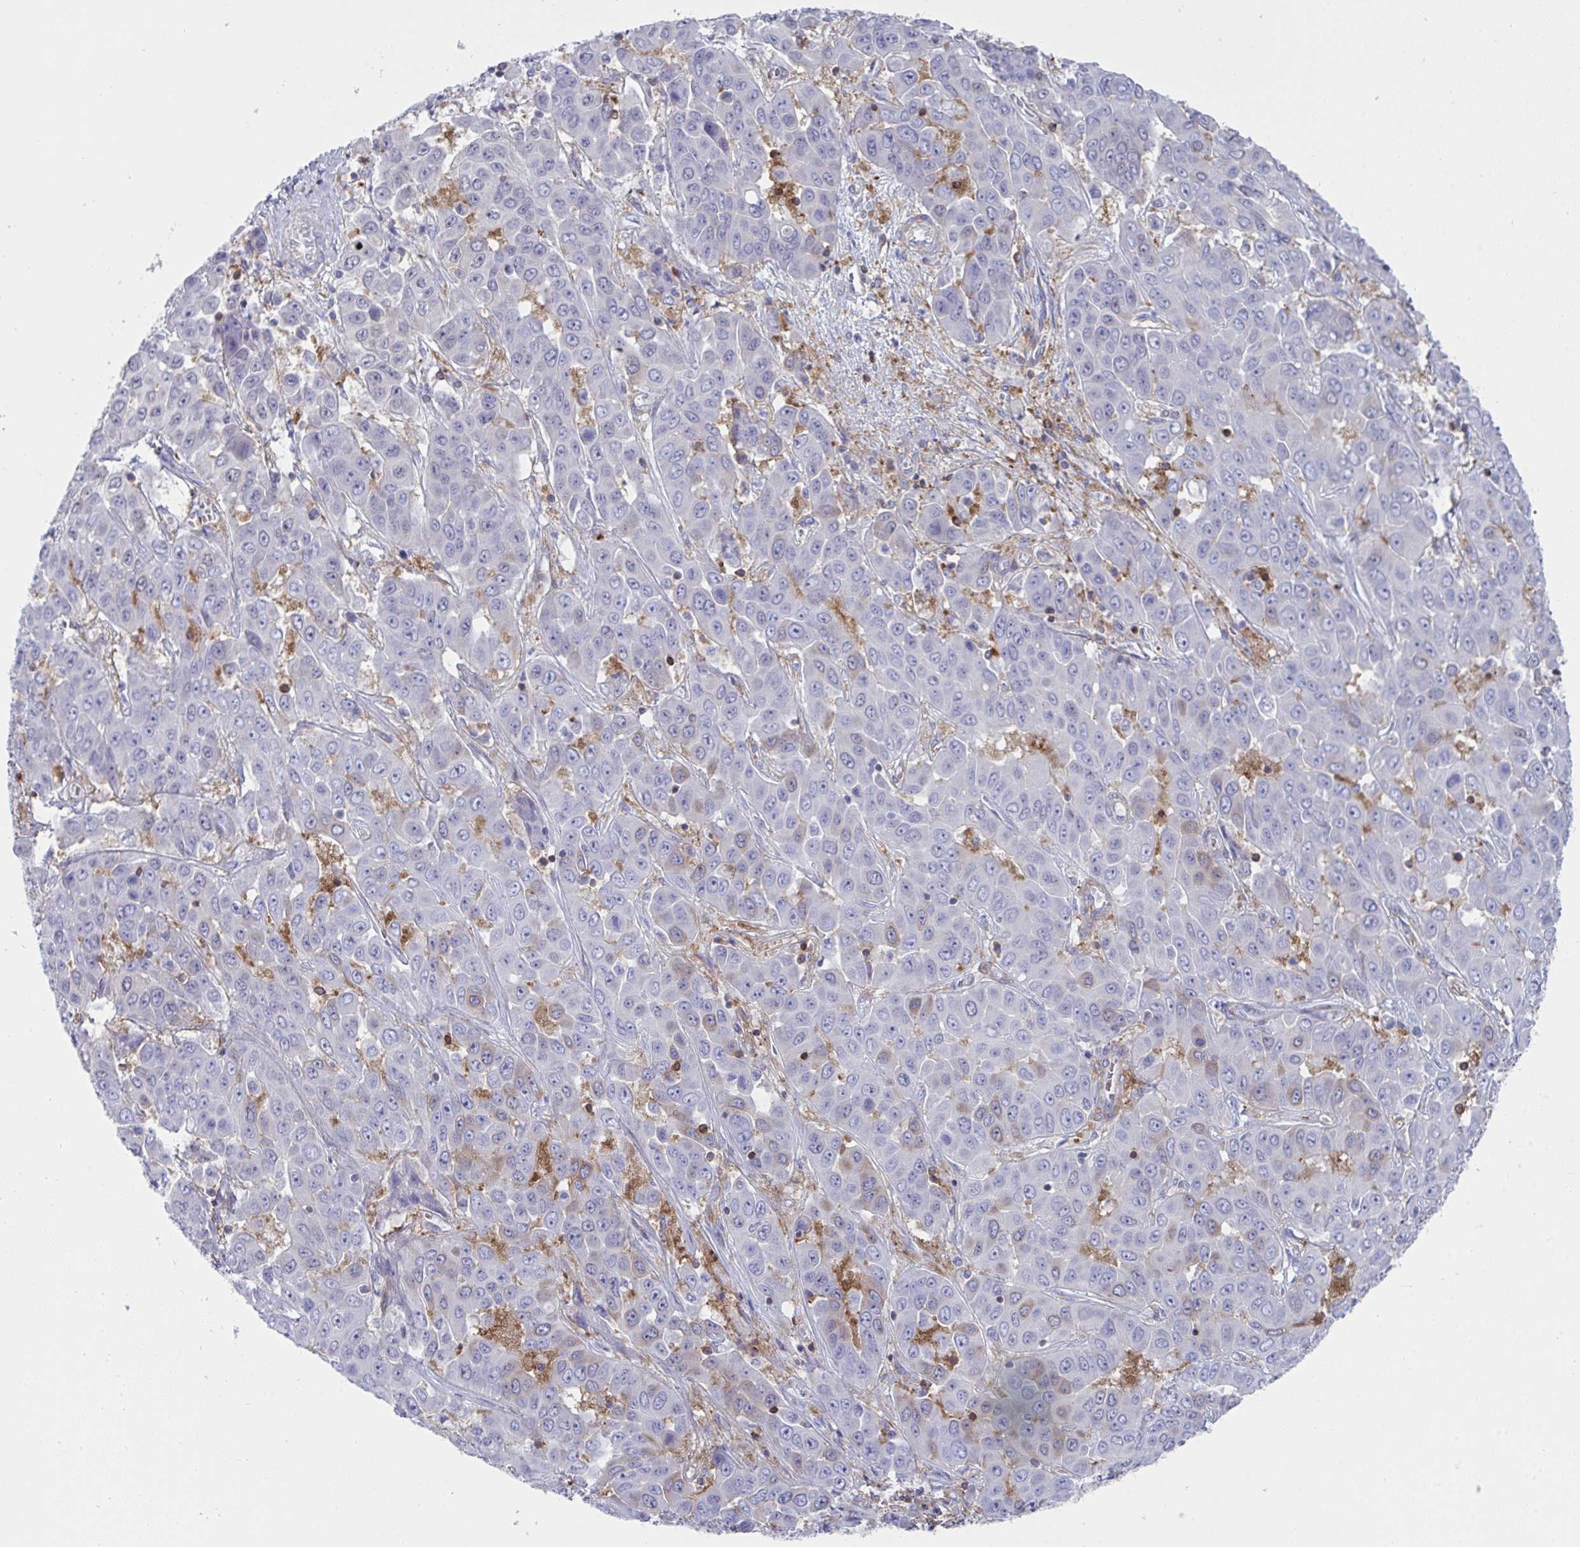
{"staining": {"intensity": "negative", "quantity": "none", "location": "none"}, "tissue": "liver cancer", "cell_type": "Tumor cells", "image_type": "cancer", "snomed": [{"axis": "morphology", "description": "Cholangiocarcinoma"}, {"axis": "topography", "description": "Liver"}], "caption": "DAB (3,3'-diaminobenzidine) immunohistochemical staining of cholangiocarcinoma (liver) displays no significant staining in tumor cells.", "gene": "WNK1", "patient": {"sex": "female", "age": 52}}